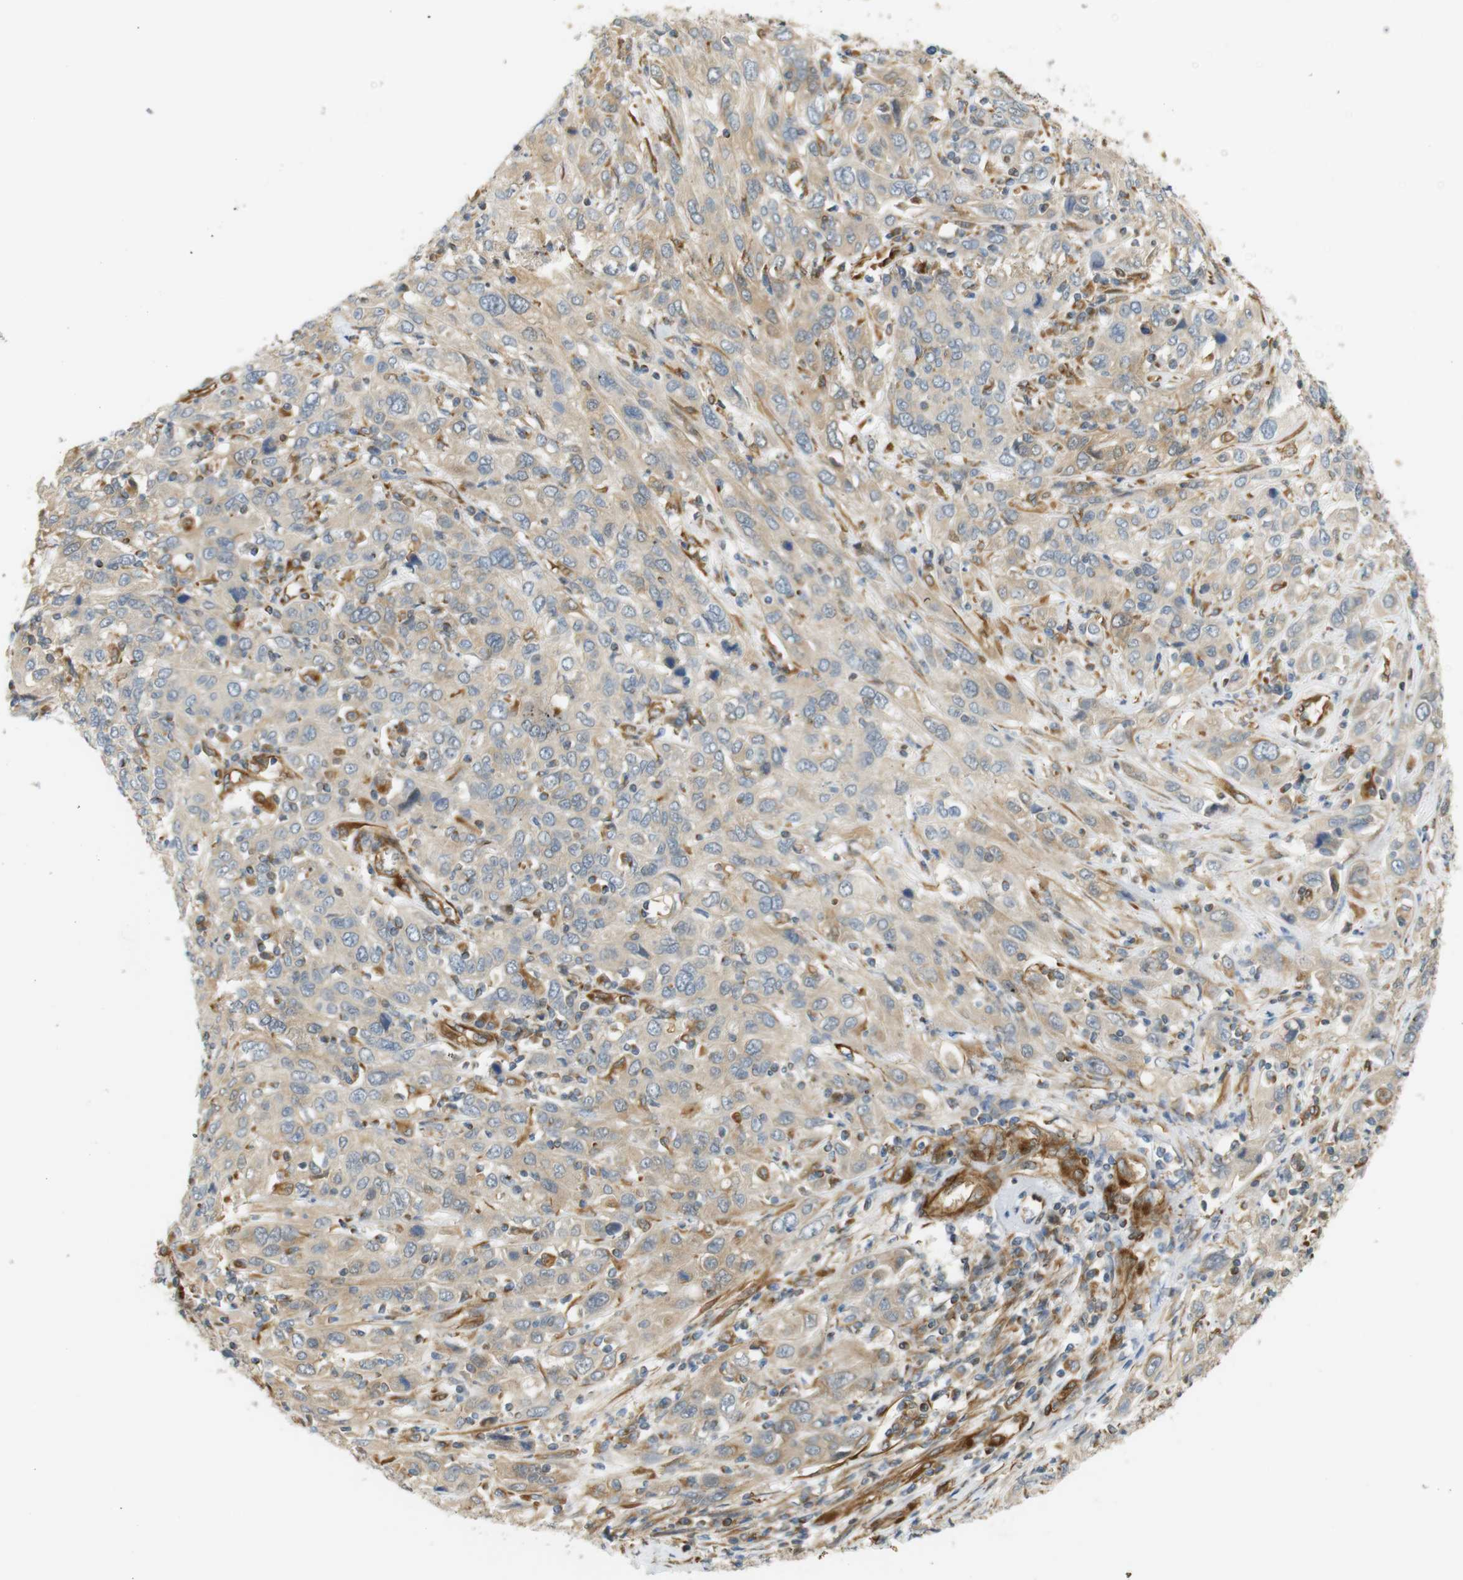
{"staining": {"intensity": "weak", "quantity": ">75%", "location": "cytoplasmic/membranous"}, "tissue": "cervical cancer", "cell_type": "Tumor cells", "image_type": "cancer", "snomed": [{"axis": "morphology", "description": "Squamous cell carcinoma, NOS"}, {"axis": "topography", "description": "Cervix"}], "caption": "Cervical cancer stained with DAB (3,3'-diaminobenzidine) immunohistochemistry (IHC) reveals low levels of weak cytoplasmic/membranous positivity in about >75% of tumor cells.", "gene": "CYTH3", "patient": {"sex": "female", "age": 46}}